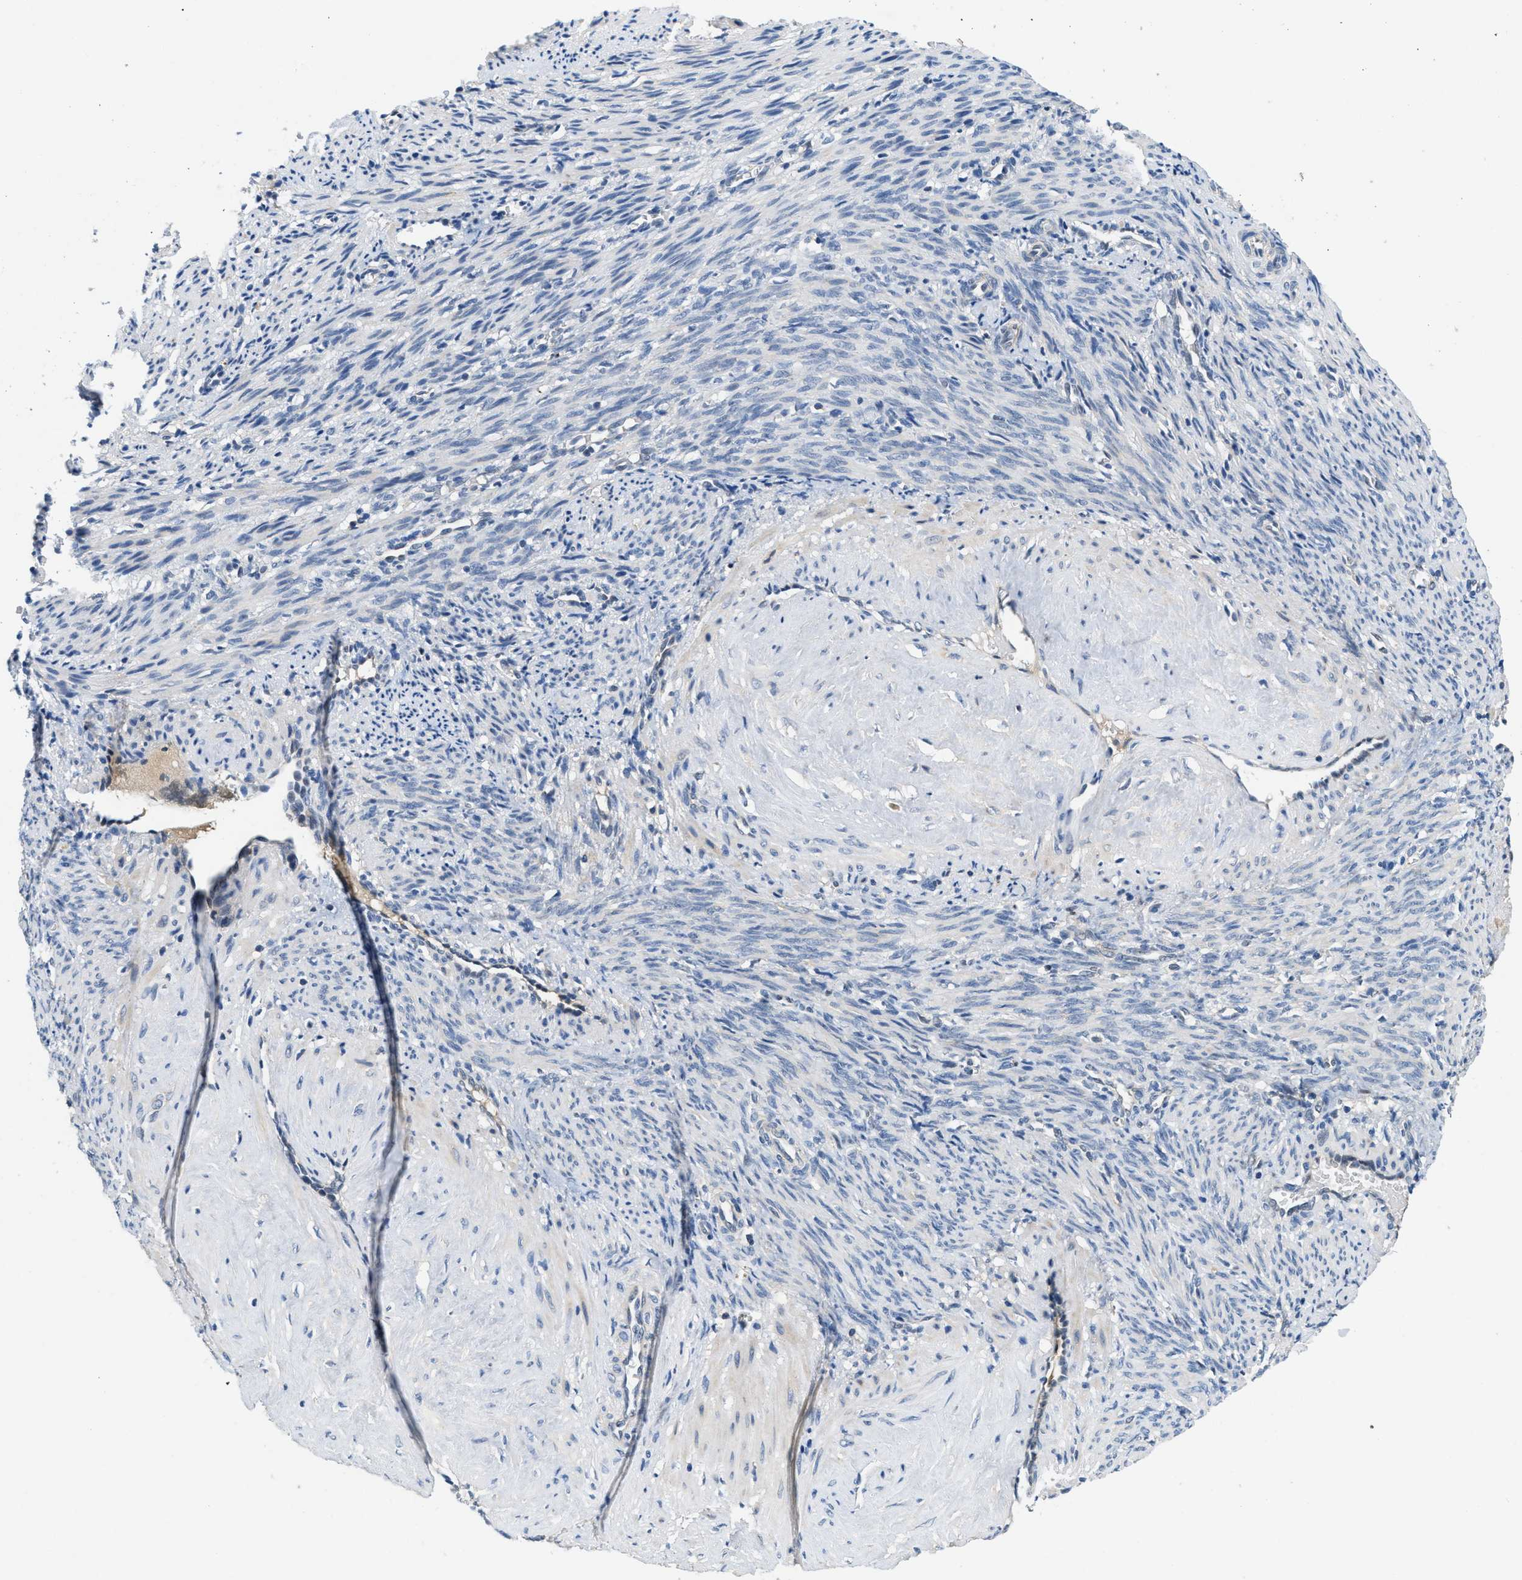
{"staining": {"intensity": "negative", "quantity": "none", "location": "none"}, "tissue": "smooth muscle", "cell_type": "Smooth muscle cells", "image_type": "normal", "snomed": [{"axis": "morphology", "description": "Normal tissue, NOS"}, {"axis": "topography", "description": "Endometrium"}], "caption": "Smooth muscle cells show no significant protein staining in benign smooth muscle. (Immunohistochemistry (ihc), brightfield microscopy, high magnification).", "gene": "PNKD", "patient": {"sex": "female", "age": 33}}